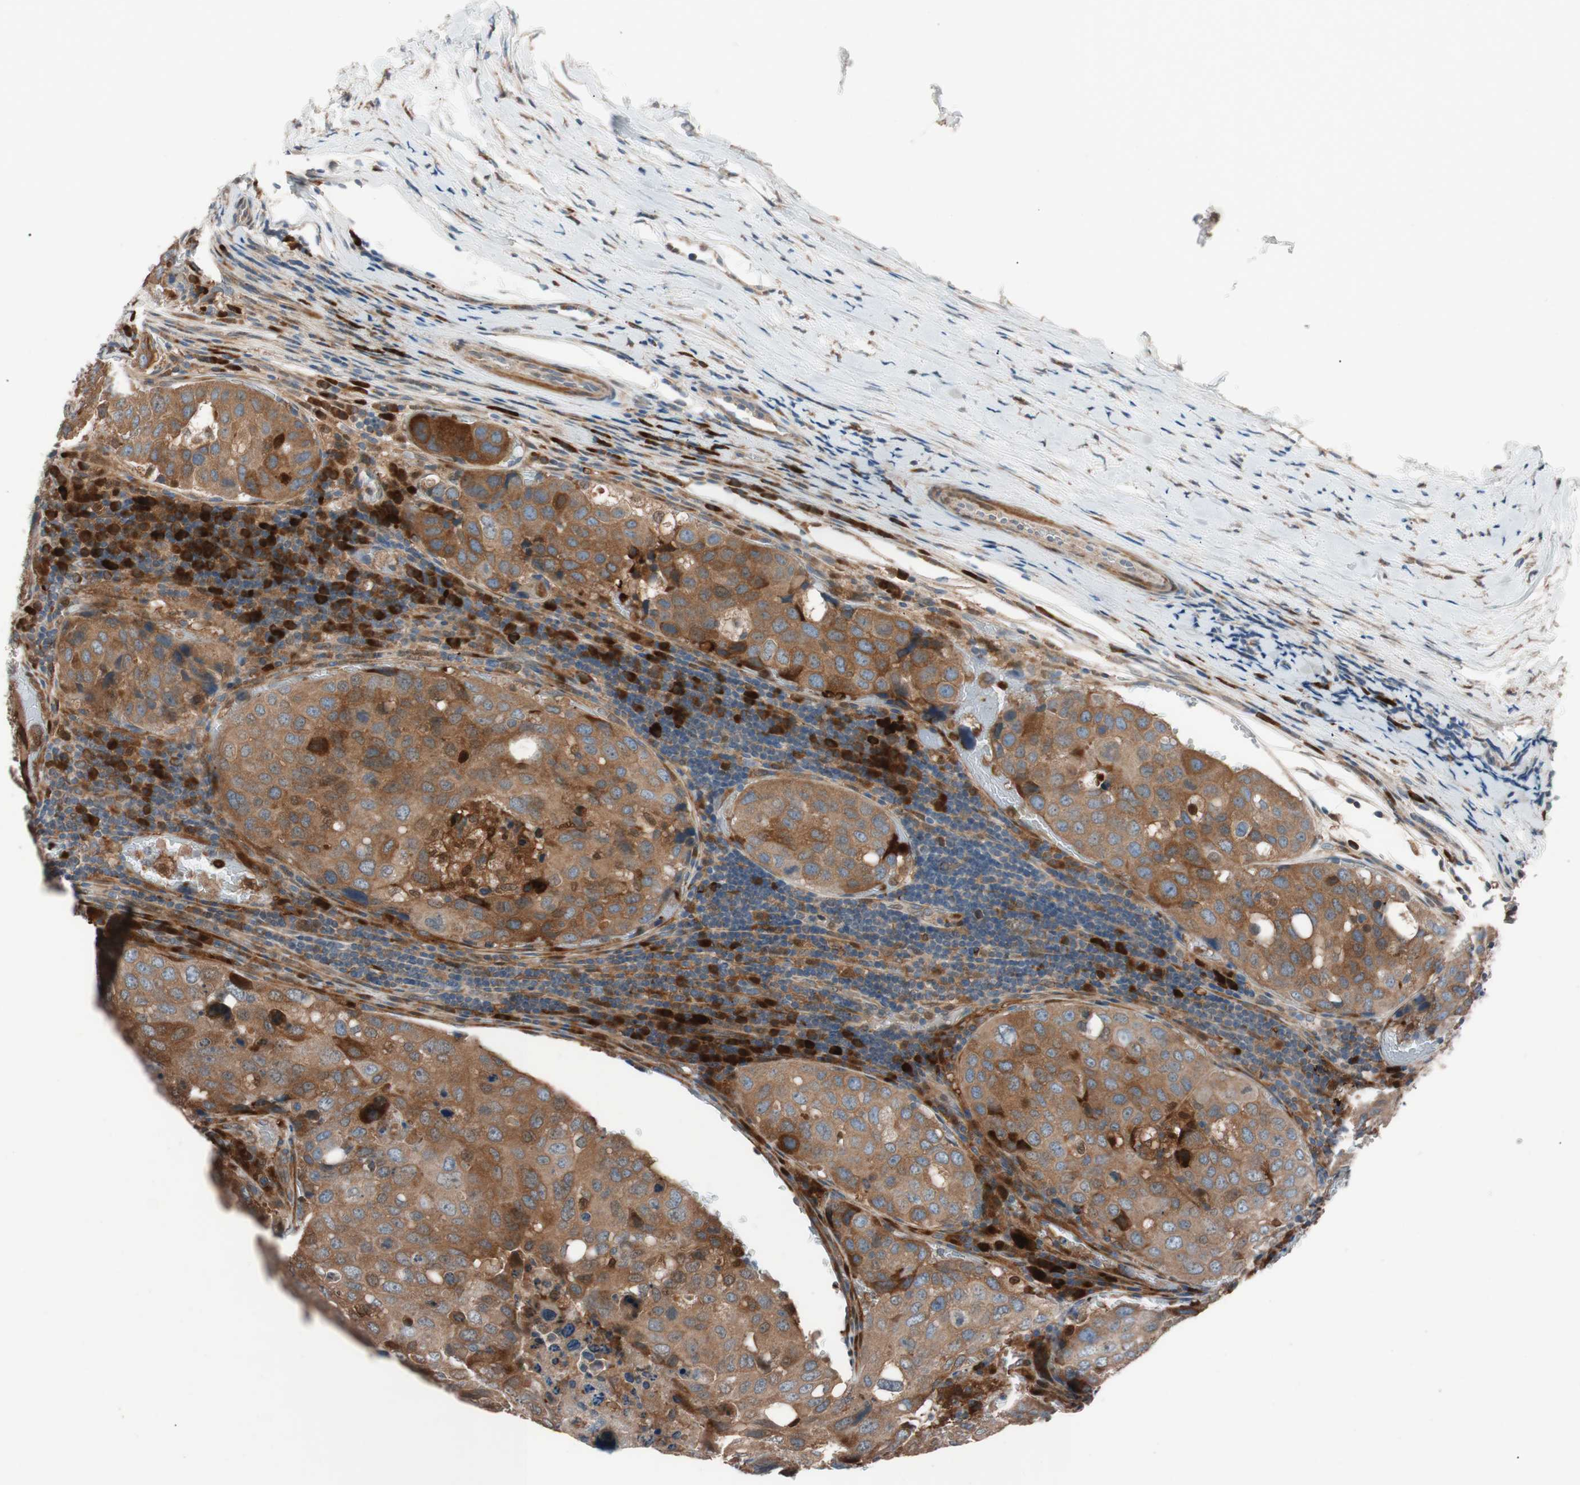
{"staining": {"intensity": "strong", "quantity": ">75%", "location": "cytoplasmic/membranous"}, "tissue": "urothelial cancer", "cell_type": "Tumor cells", "image_type": "cancer", "snomed": [{"axis": "morphology", "description": "Urothelial carcinoma, High grade"}, {"axis": "topography", "description": "Lymph node"}, {"axis": "topography", "description": "Urinary bladder"}], "caption": "A photomicrograph of human high-grade urothelial carcinoma stained for a protein shows strong cytoplasmic/membranous brown staining in tumor cells. The staining was performed using DAB to visualize the protein expression in brown, while the nuclei were stained in blue with hematoxylin (Magnification: 20x).", "gene": "FAAH", "patient": {"sex": "male", "age": 51}}